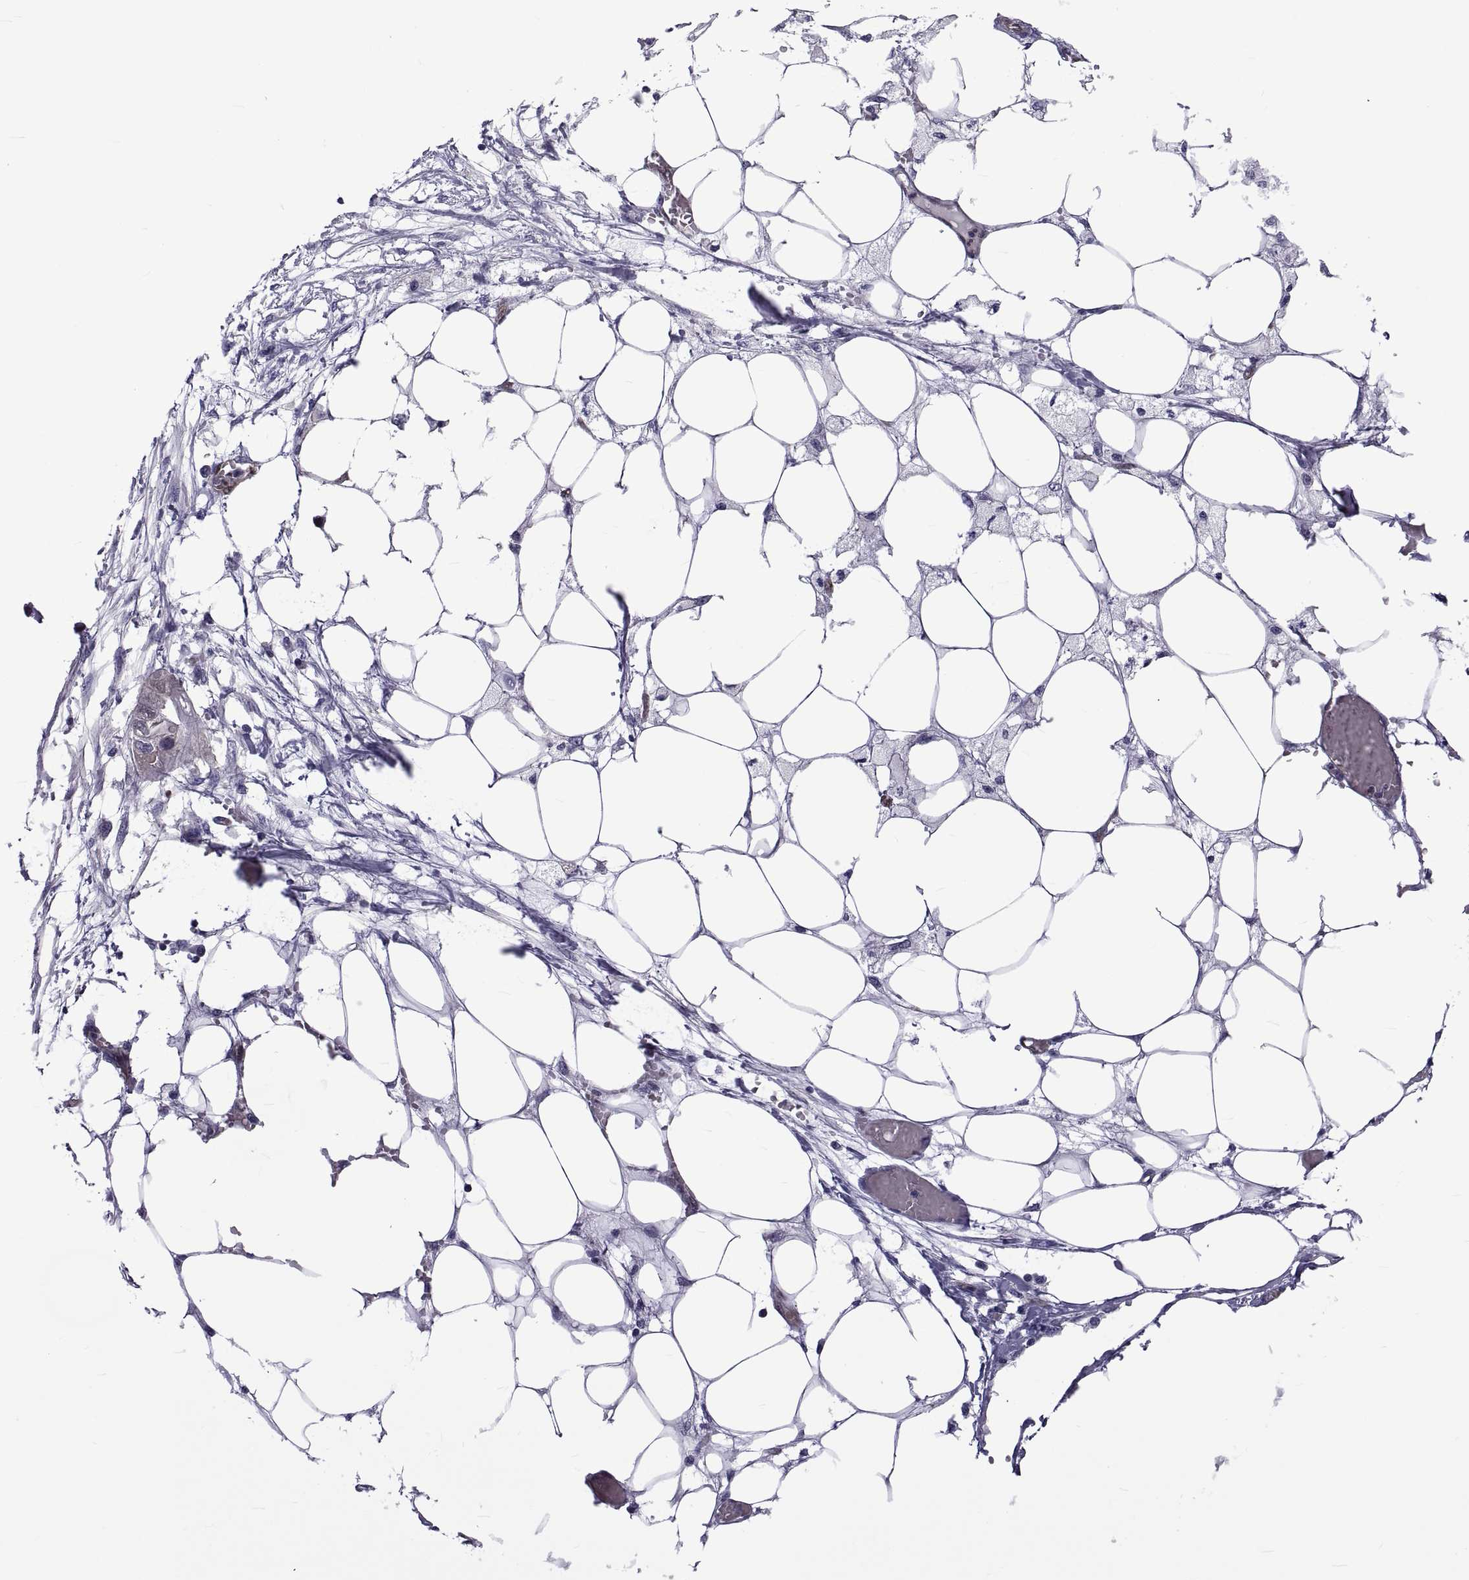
{"staining": {"intensity": "negative", "quantity": "none", "location": "none"}, "tissue": "endometrial cancer", "cell_type": "Tumor cells", "image_type": "cancer", "snomed": [{"axis": "morphology", "description": "Adenocarcinoma, NOS"}, {"axis": "morphology", "description": "Adenocarcinoma, metastatic, NOS"}, {"axis": "topography", "description": "Adipose tissue"}, {"axis": "topography", "description": "Endometrium"}], "caption": "There is no significant staining in tumor cells of adenocarcinoma (endometrial). (Stains: DAB (3,3'-diaminobenzidine) immunohistochemistry with hematoxylin counter stain, Microscopy: brightfield microscopy at high magnification).", "gene": "LCN9", "patient": {"sex": "female", "age": 67}}